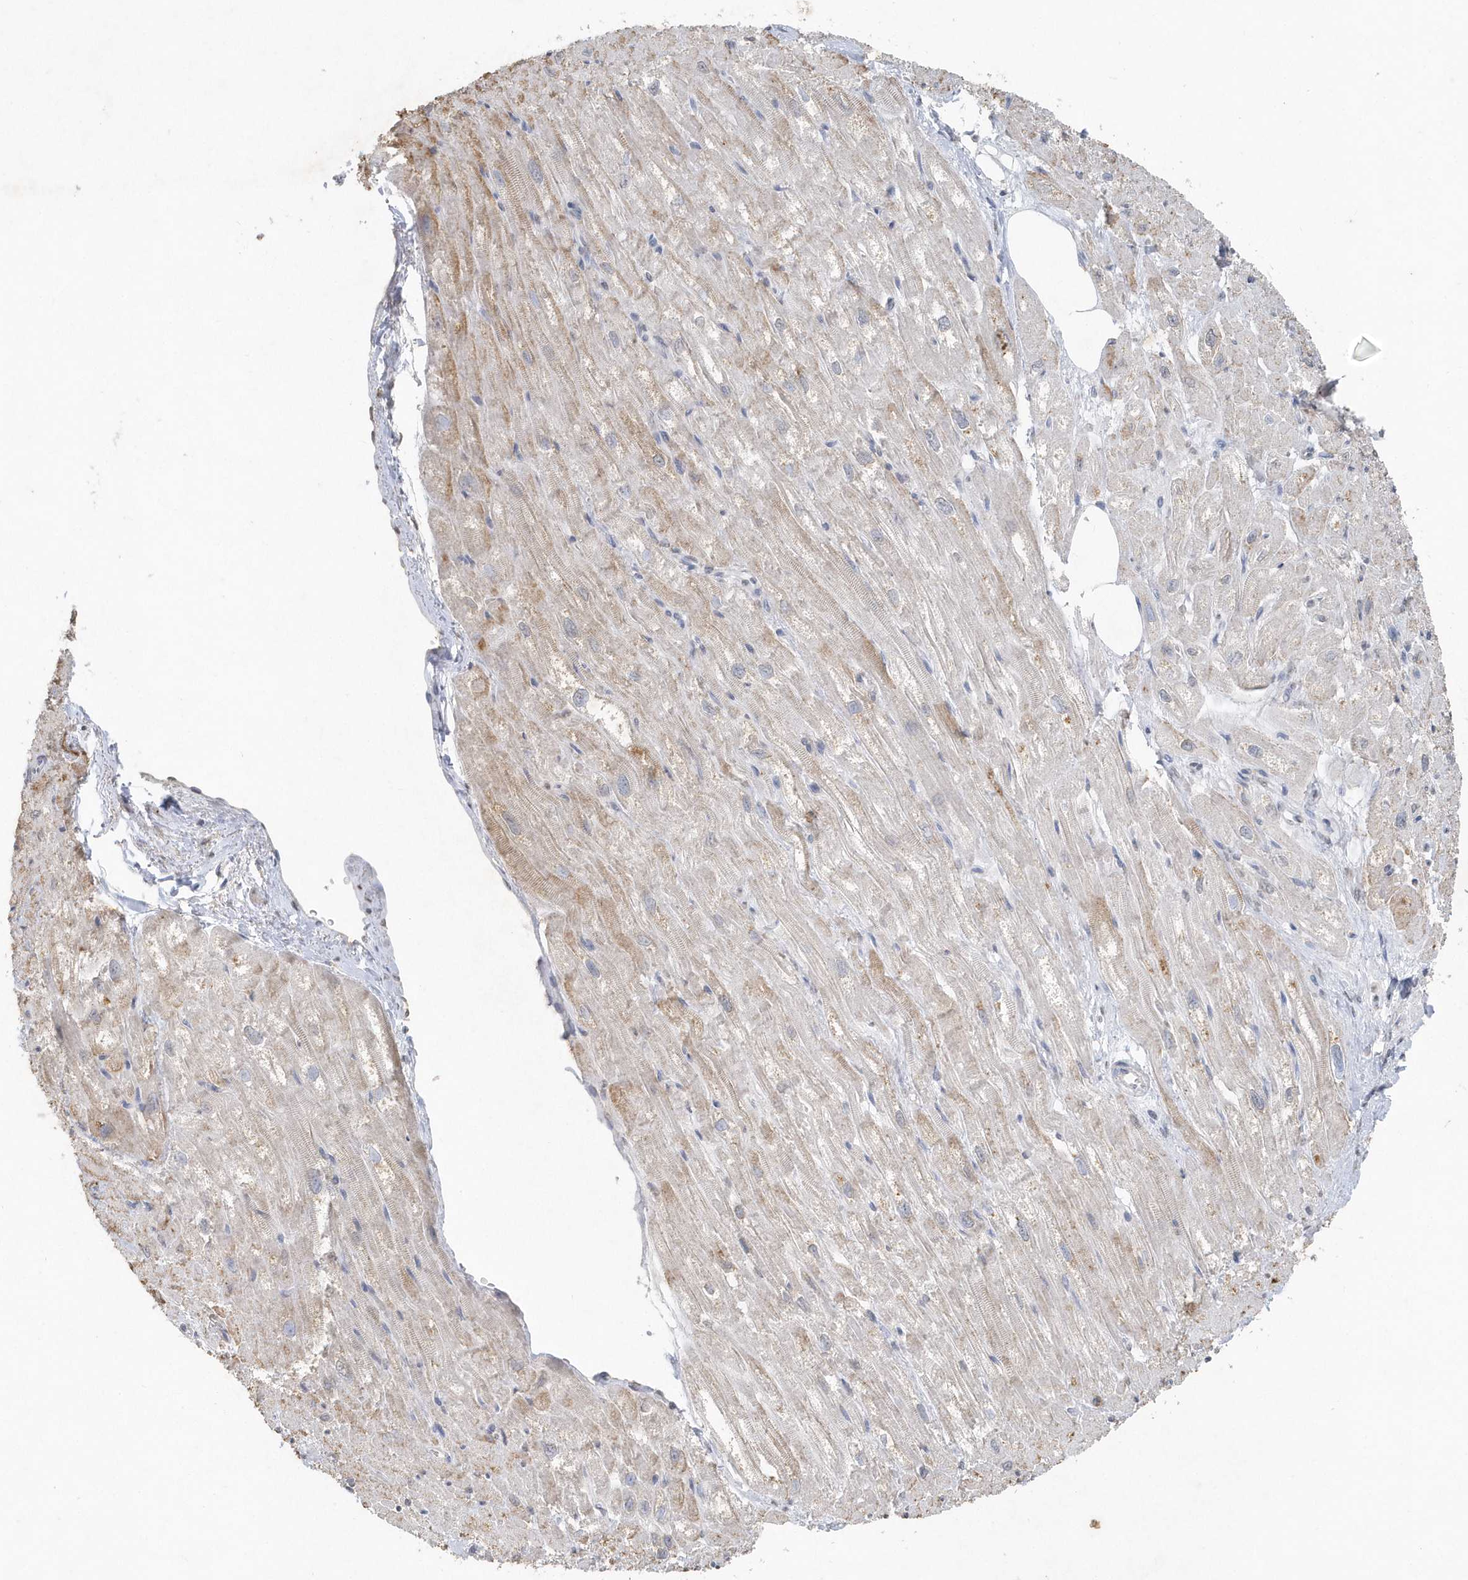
{"staining": {"intensity": "moderate", "quantity": "<25%", "location": "cytoplasmic/membranous"}, "tissue": "heart muscle", "cell_type": "Cardiomyocytes", "image_type": "normal", "snomed": [{"axis": "morphology", "description": "Normal tissue, NOS"}, {"axis": "topography", "description": "Heart"}], "caption": "Moderate cytoplasmic/membranous expression for a protein is identified in approximately <25% of cardiomyocytes of benign heart muscle using IHC.", "gene": "PDCD1", "patient": {"sex": "male", "age": 50}}